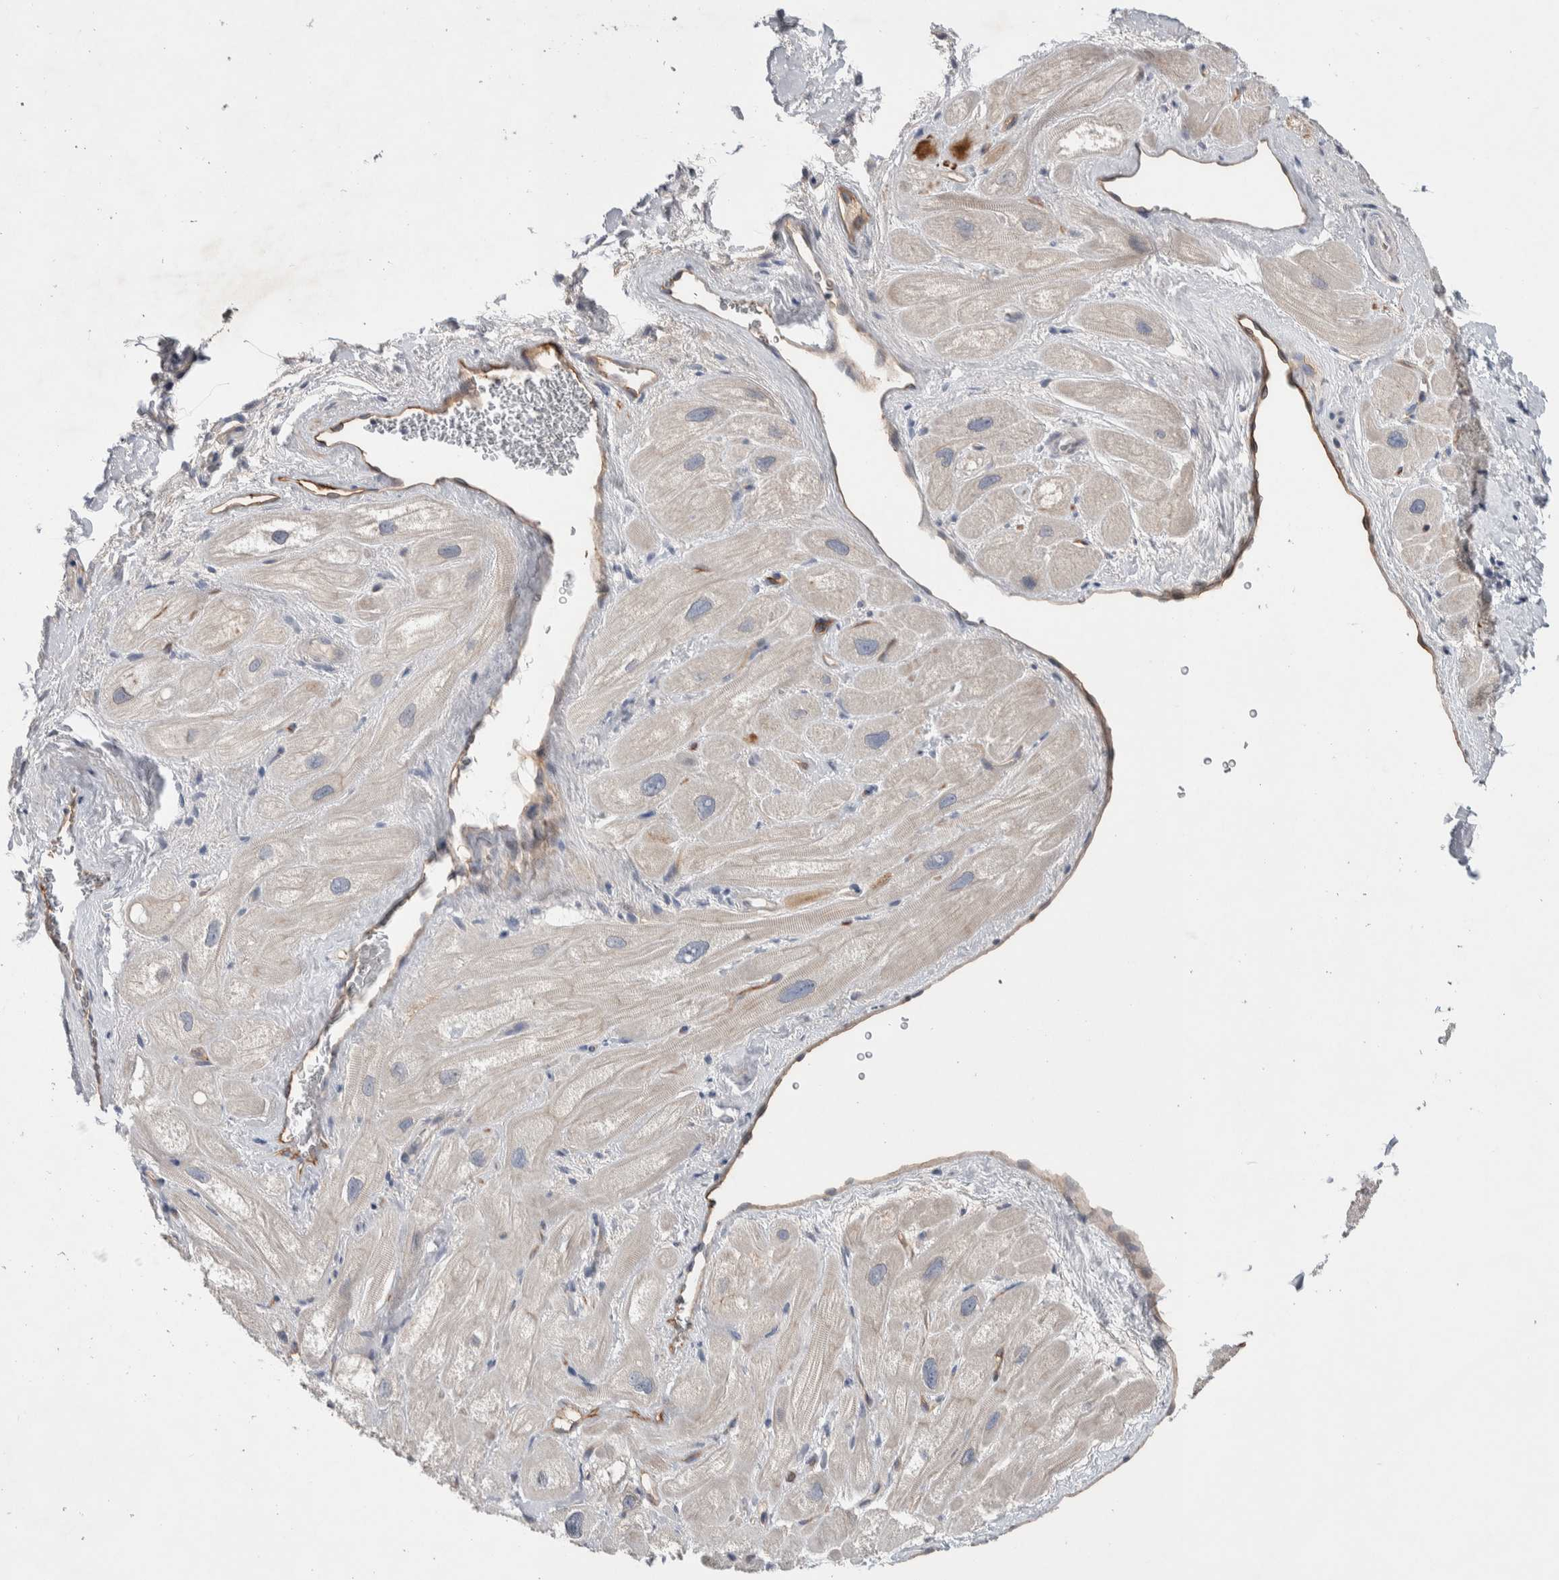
{"staining": {"intensity": "negative", "quantity": "none", "location": "none"}, "tissue": "heart muscle", "cell_type": "Cardiomyocytes", "image_type": "normal", "snomed": [{"axis": "morphology", "description": "Normal tissue, NOS"}, {"axis": "topography", "description": "Heart"}], "caption": "This is a photomicrograph of IHC staining of normal heart muscle, which shows no positivity in cardiomyocytes.", "gene": "CEP131", "patient": {"sex": "male", "age": 49}}